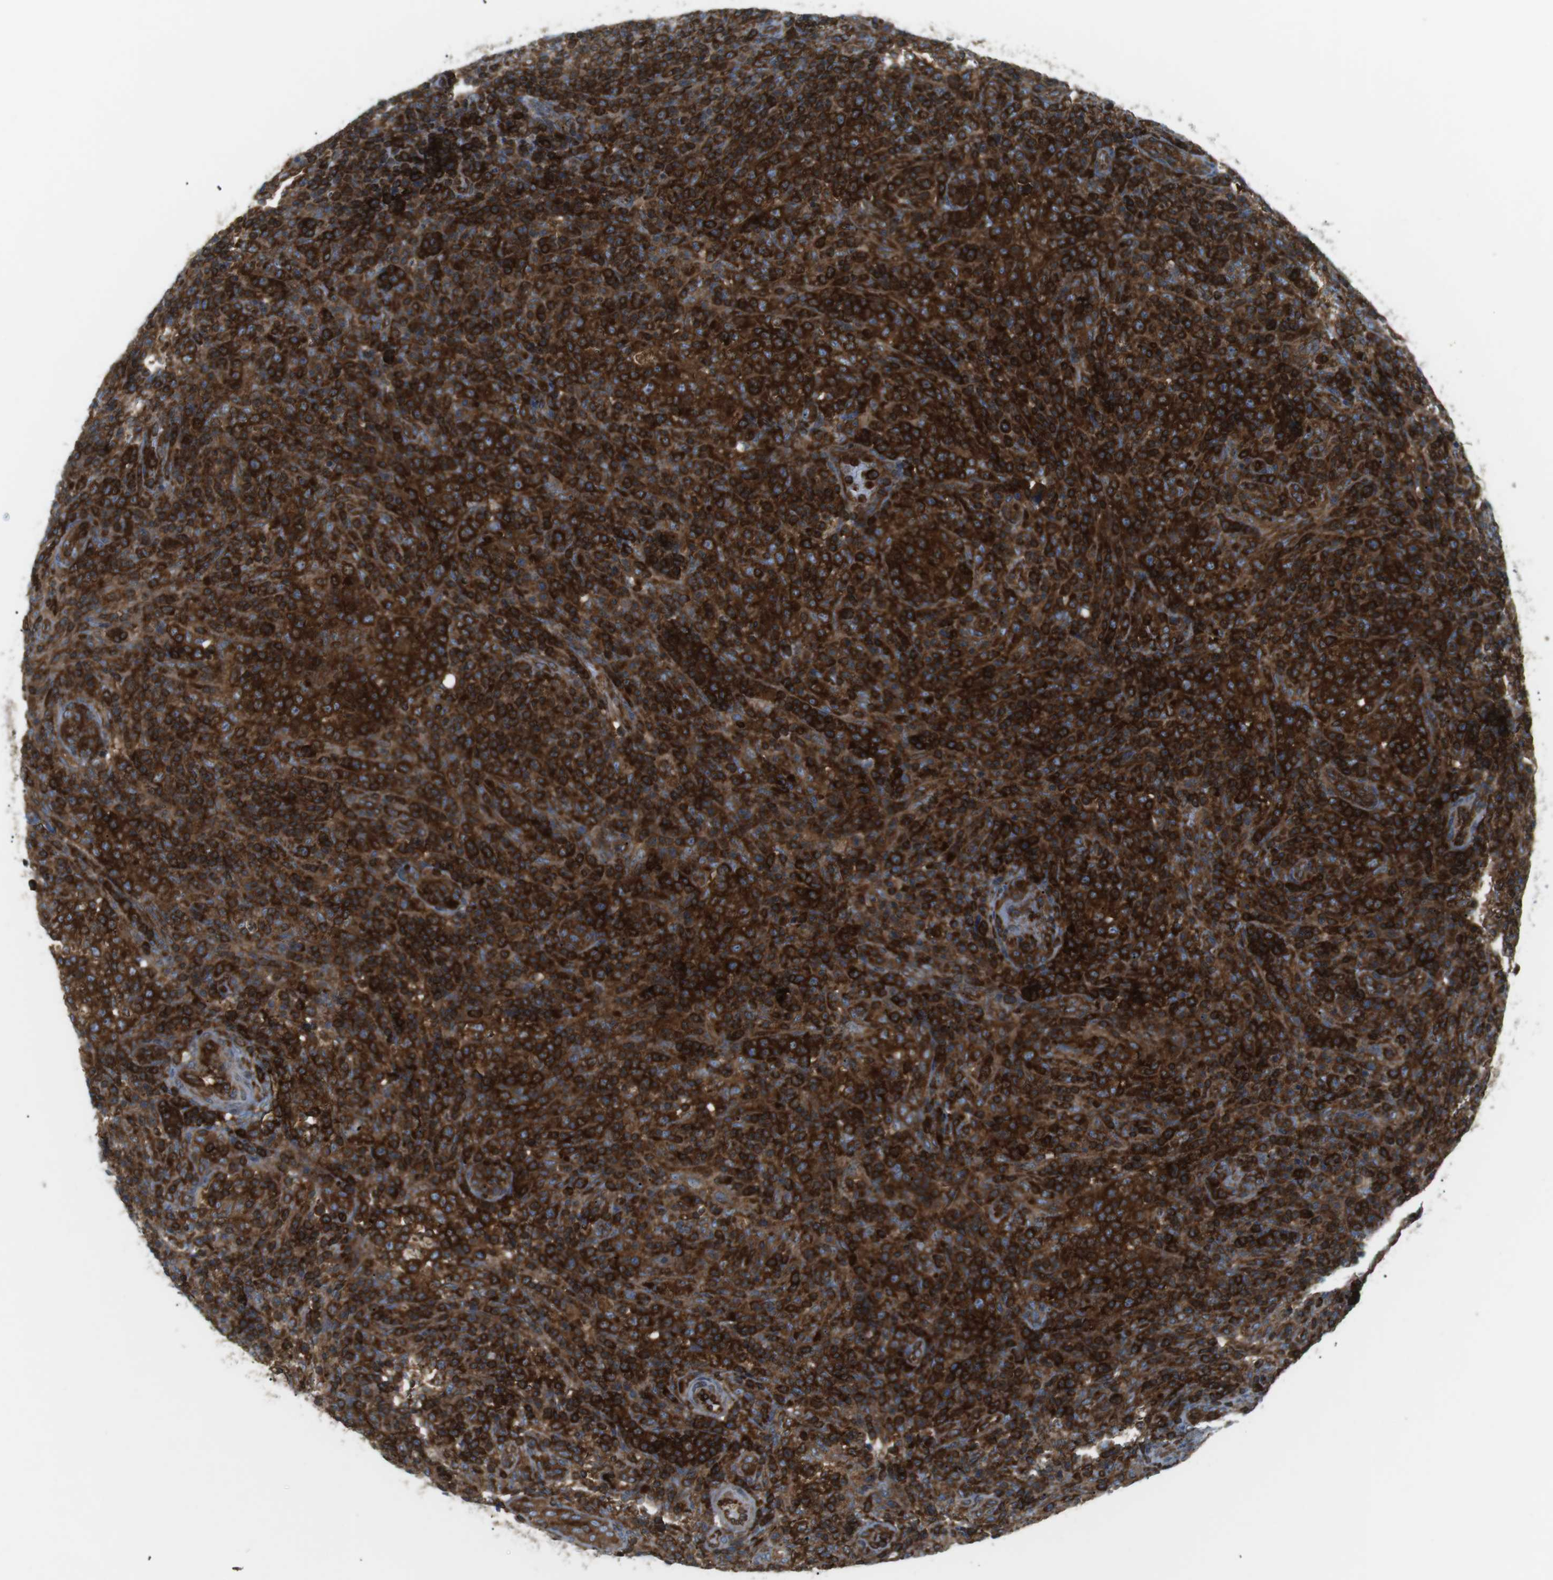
{"staining": {"intensity": "strong", "quantity": ">75%", "location": "cytoplasmic/membranous"}, "tissue": "lymphoma", "cell_type": "Tumor cells", "image_type": "cancer", "snomed": [{"axis": "morphology", "description": "Malignant lymphoma, non-Hodgkin's type, High grade"}, {"axis": "topography", "description": "Lymph node"}], "caption": "A photomicrograph of high-grade malignant lymphoma, non-Hodgkin's type stained for a protein reveals strong cytoplasmic/membranous brown staining in tumor cells.", "gene": "FLII", "patient": {"sex": "female", "age": 76}}